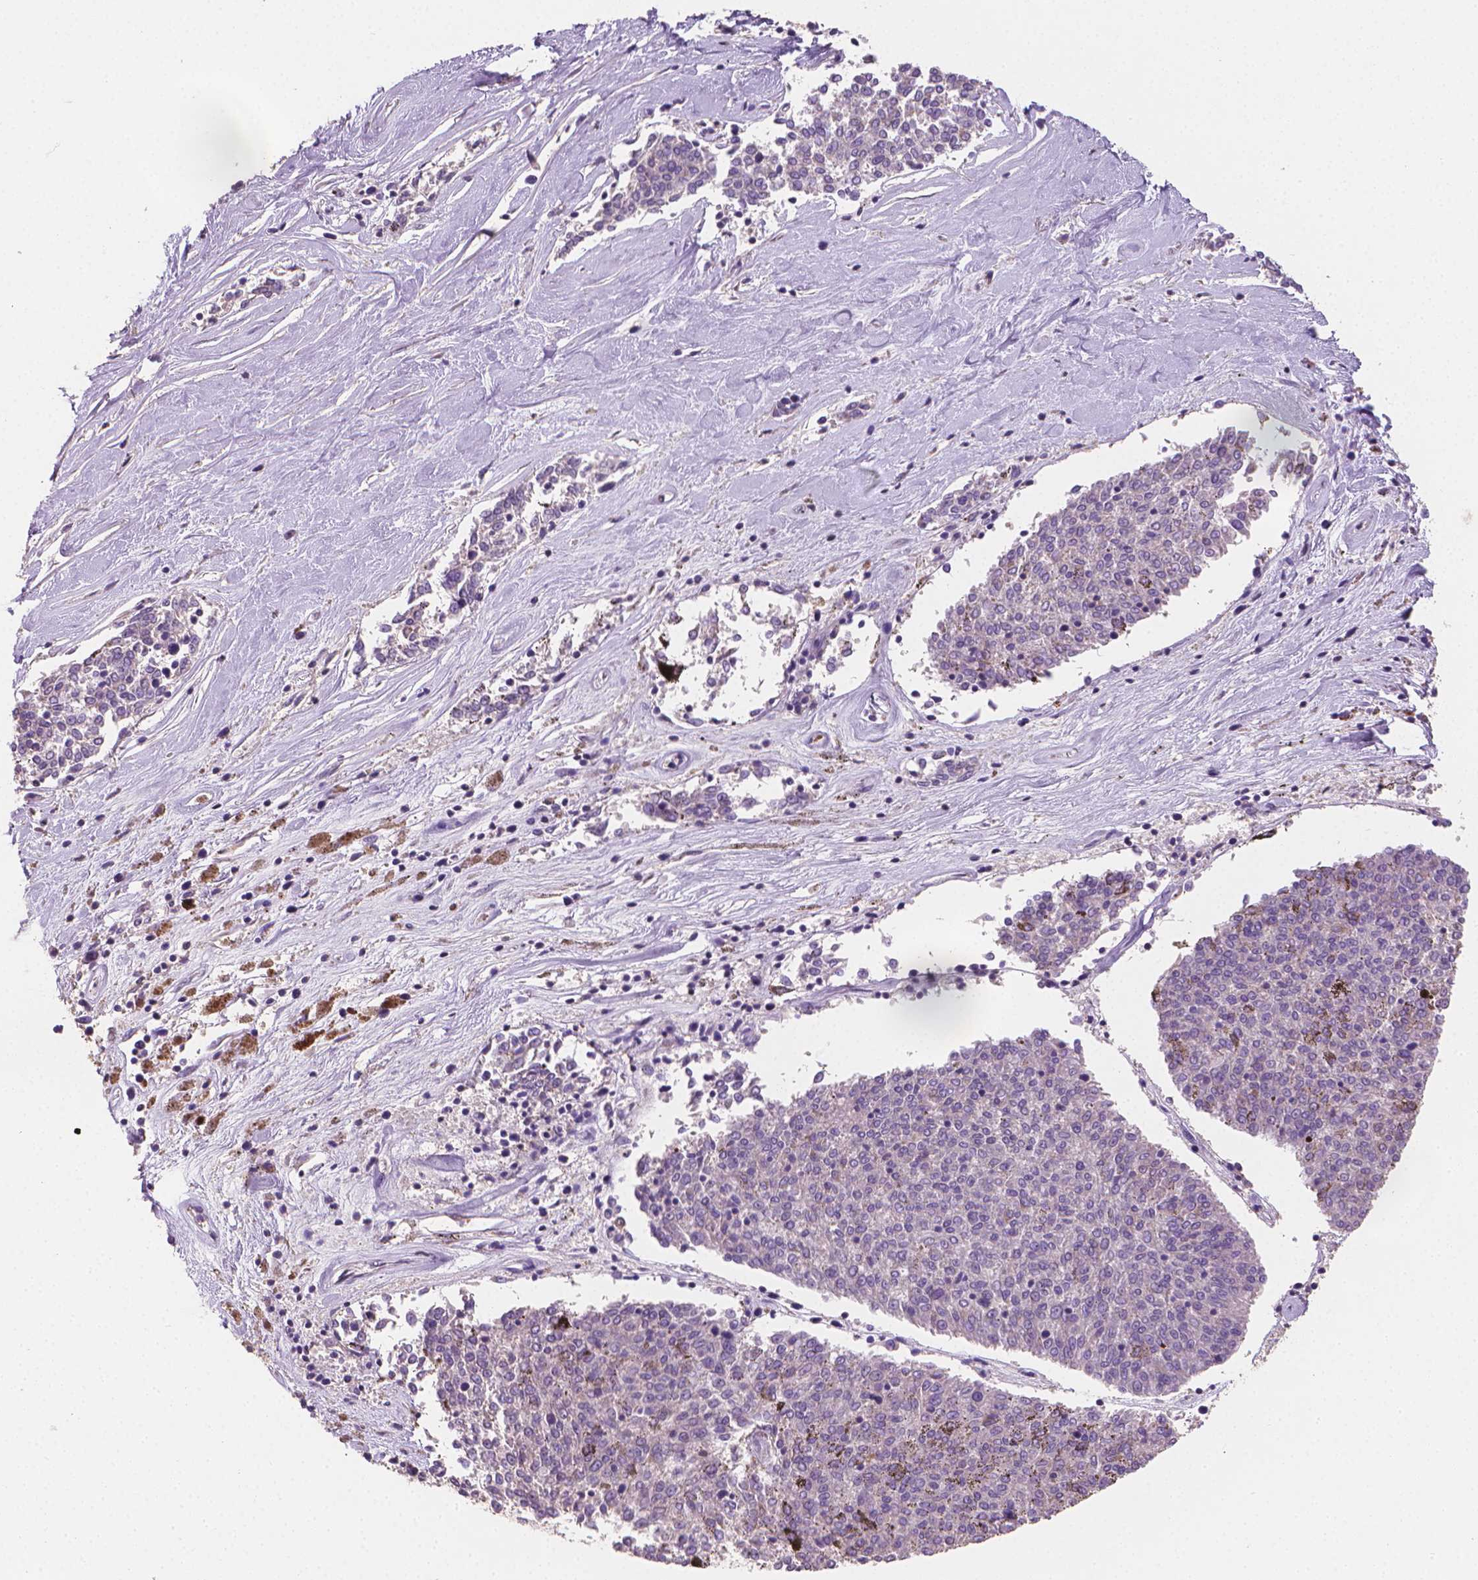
{"staining": {"intensity": "negative", "quantity": "none", "location": "none"}, "tissue": "melanoma", "cell_type": "Tumor cells", "image_type": "cancer", "snomed": [{"axis": "morphology", "description": "Malignant melanoma, NOS"}, {"axis": "topography", "description": "Skin"}], "caption": "Melanoma was stained to show a protein in brown. There is no significant expression in tumor cells.", "gene": "CATIP", "patient": {"sex": "female", "age": 72}}